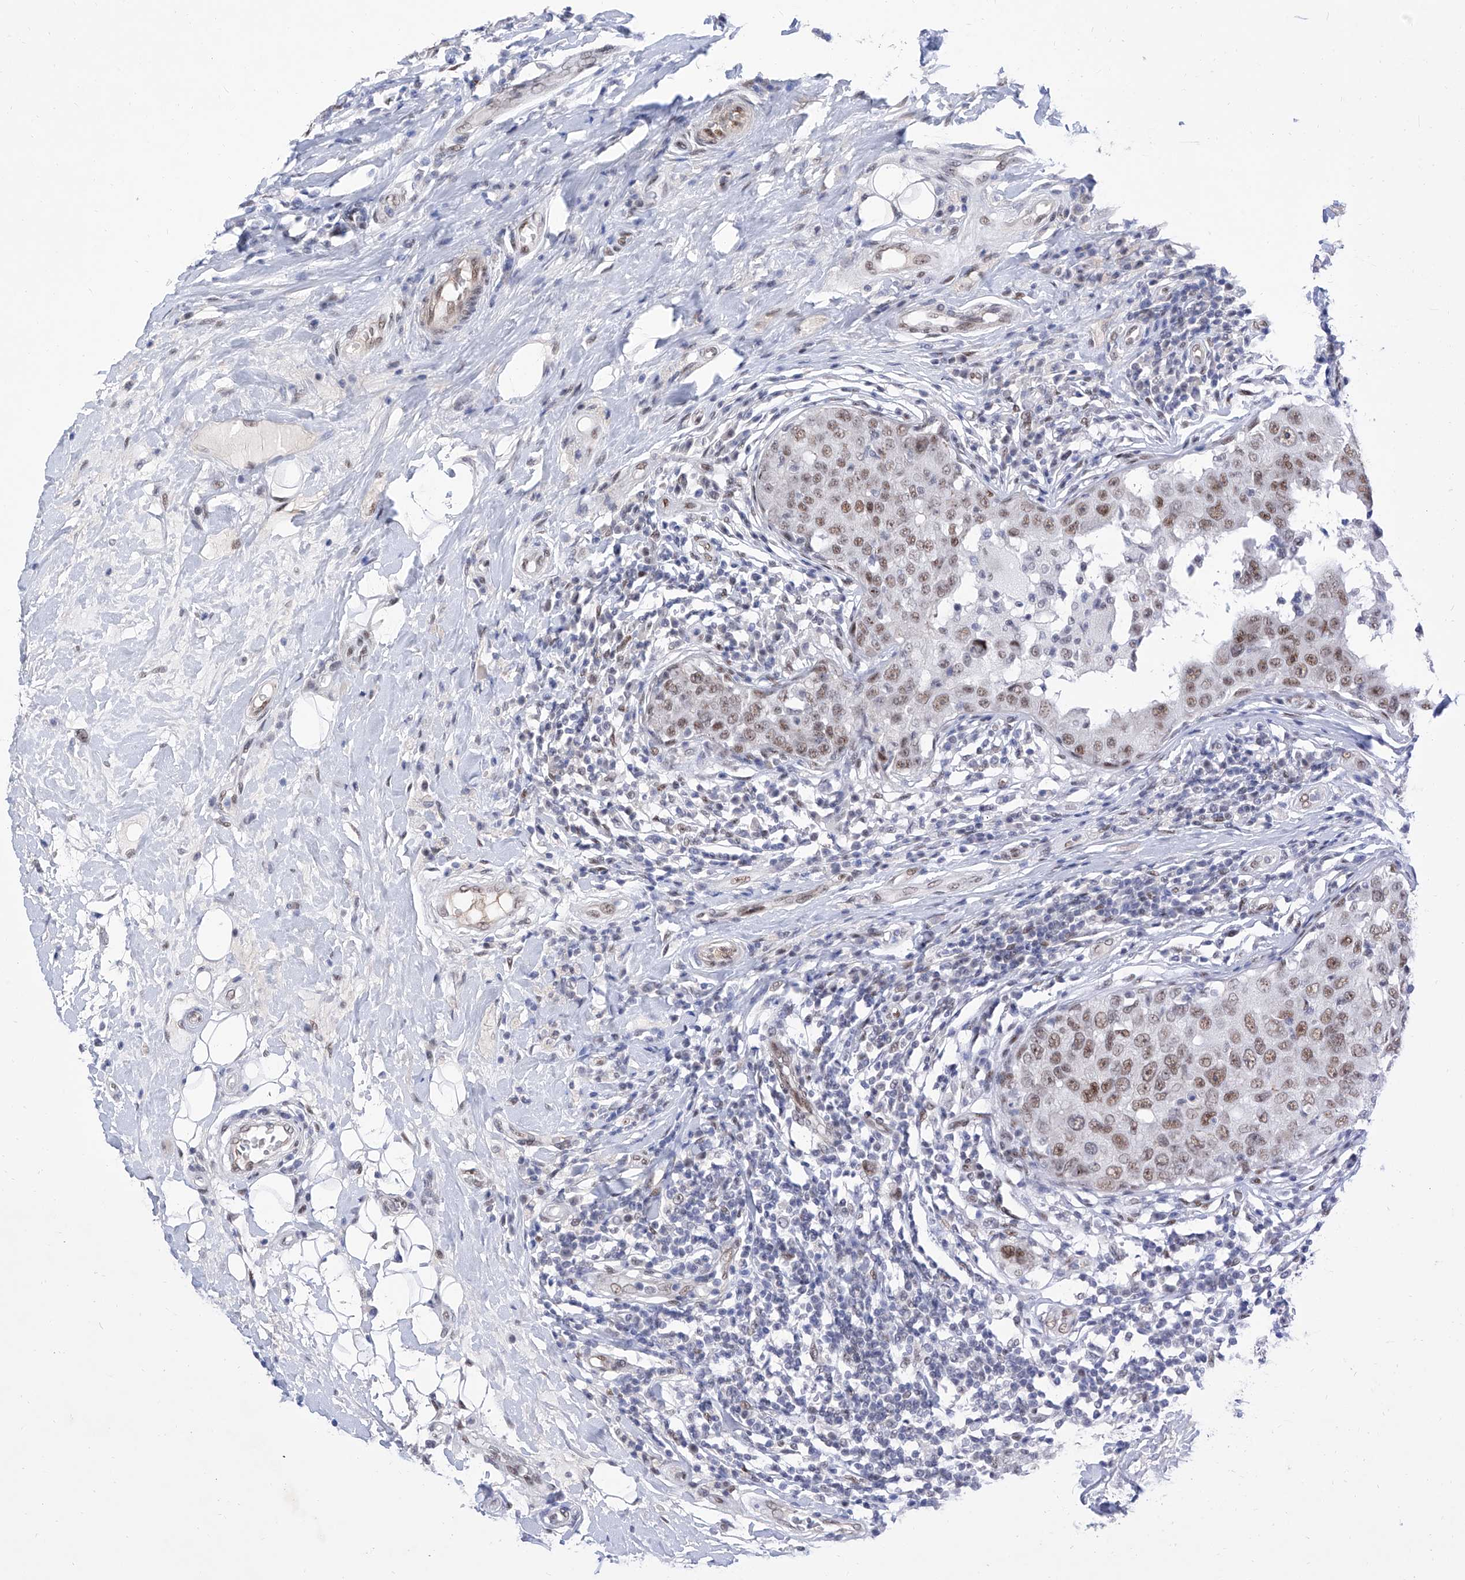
{"staining": {"intensity": "moderate", "quantity": ">75%", "location": "nuclear"}, "tissue": "breast cancer", "cell_type": "Tumor cells", "image_type": "cancer", "snomed": [{"axis": "morphology", "description": "Duct carcinoma"}, {"axis": "topography", "description": "Breast"}], "caption": "Human intraductal carcinoma (breast) stained with a brown dye shows moderate nuclear positive expression in approximately >75% of tumor cells.", "gene": "ATN1", "patient": {"sex": "female", "age": 27}}